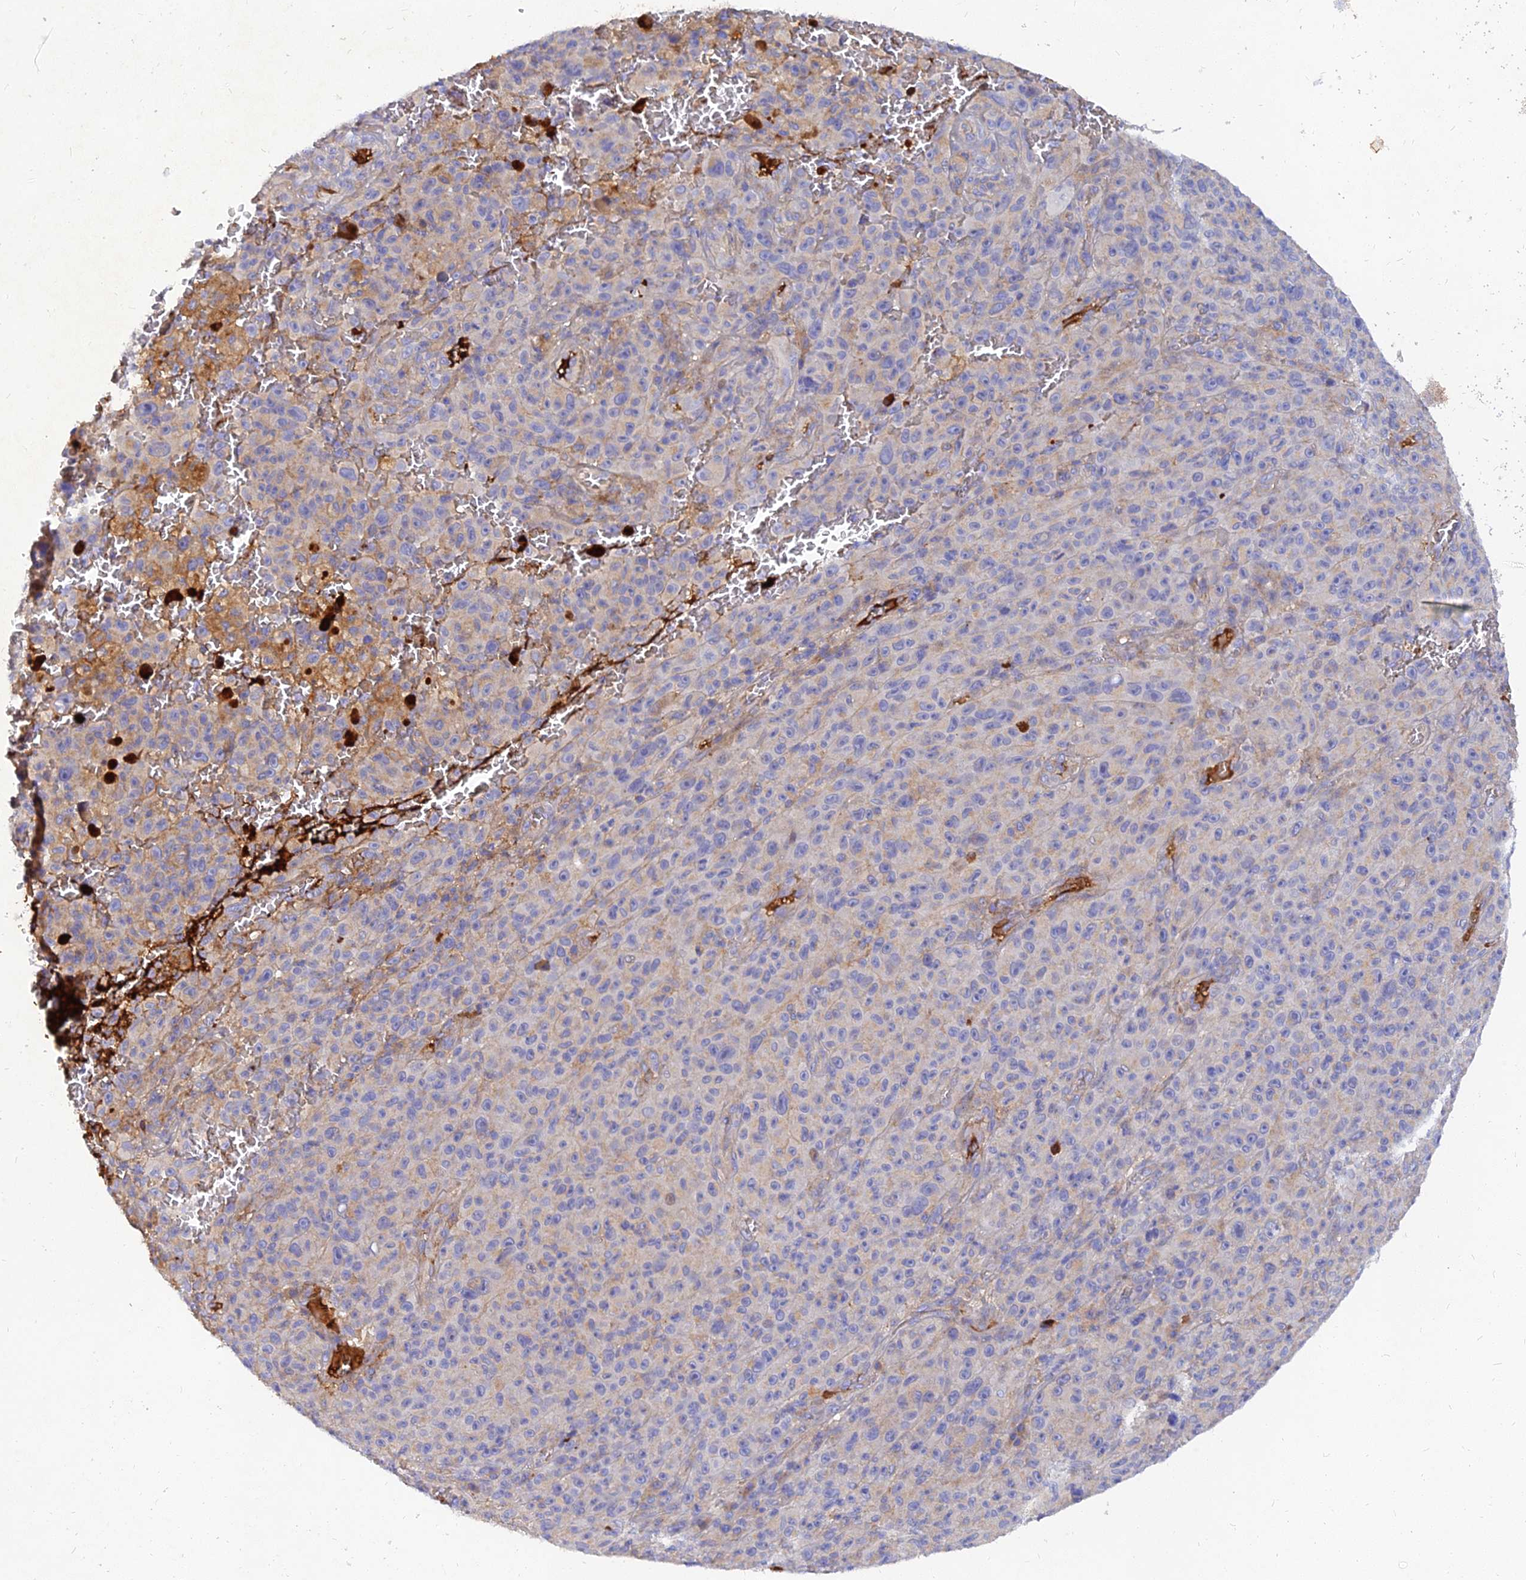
{"staining": {"intensity": "negative", "quantity": "none", "location": "none"}, "tissue": "melanoma", "cell_type": "Tumor cells", "image_type": "cancer", "snomed": [{"axis": "morphology", "description": "Malignant melanoma, NOS"}, {"axis": "topography", "description": "Skin"}], "caption": "The histopathology image shows no significant expression in tumor cells of malignant melanoma.", "gene": "MROH1", "patient": {"sex": "female", "age": 82}}